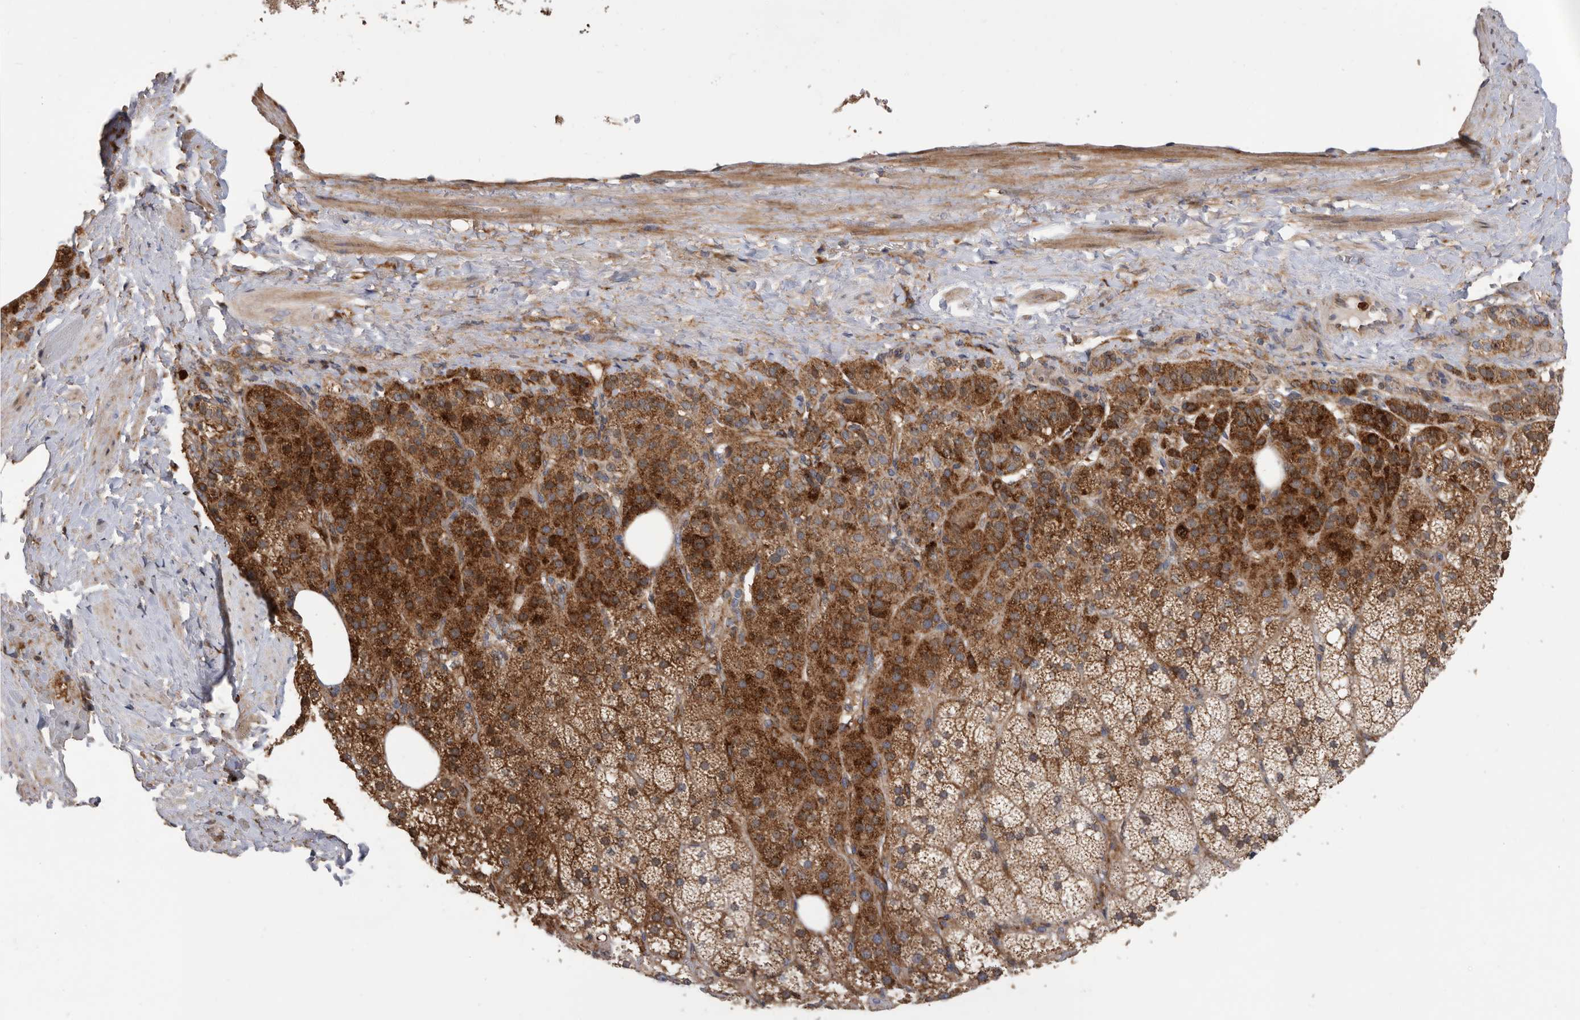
{"staining": {"intensity": "strong", "quantity": ">75%", "location": "cytoplasmic/membranous"}, "tissue": "adrenal gland", "cell_type": "Glandular cells", "image_type": "normal", "snomed": [{"axis": "morphology", "description": "Normal tissue, NOS"}, {"axis": "topography", "description": "Adrenal gland"}], "caption": "An image of adrenal gland stained for a protein shows strong cytoplasmic/membranous brown staining in glandular cells. The protein is shown in brown color, while the nuclei are stained blue.", "gene": "CRISPLD2", "patient": {"sex": "female", "age": 59}}